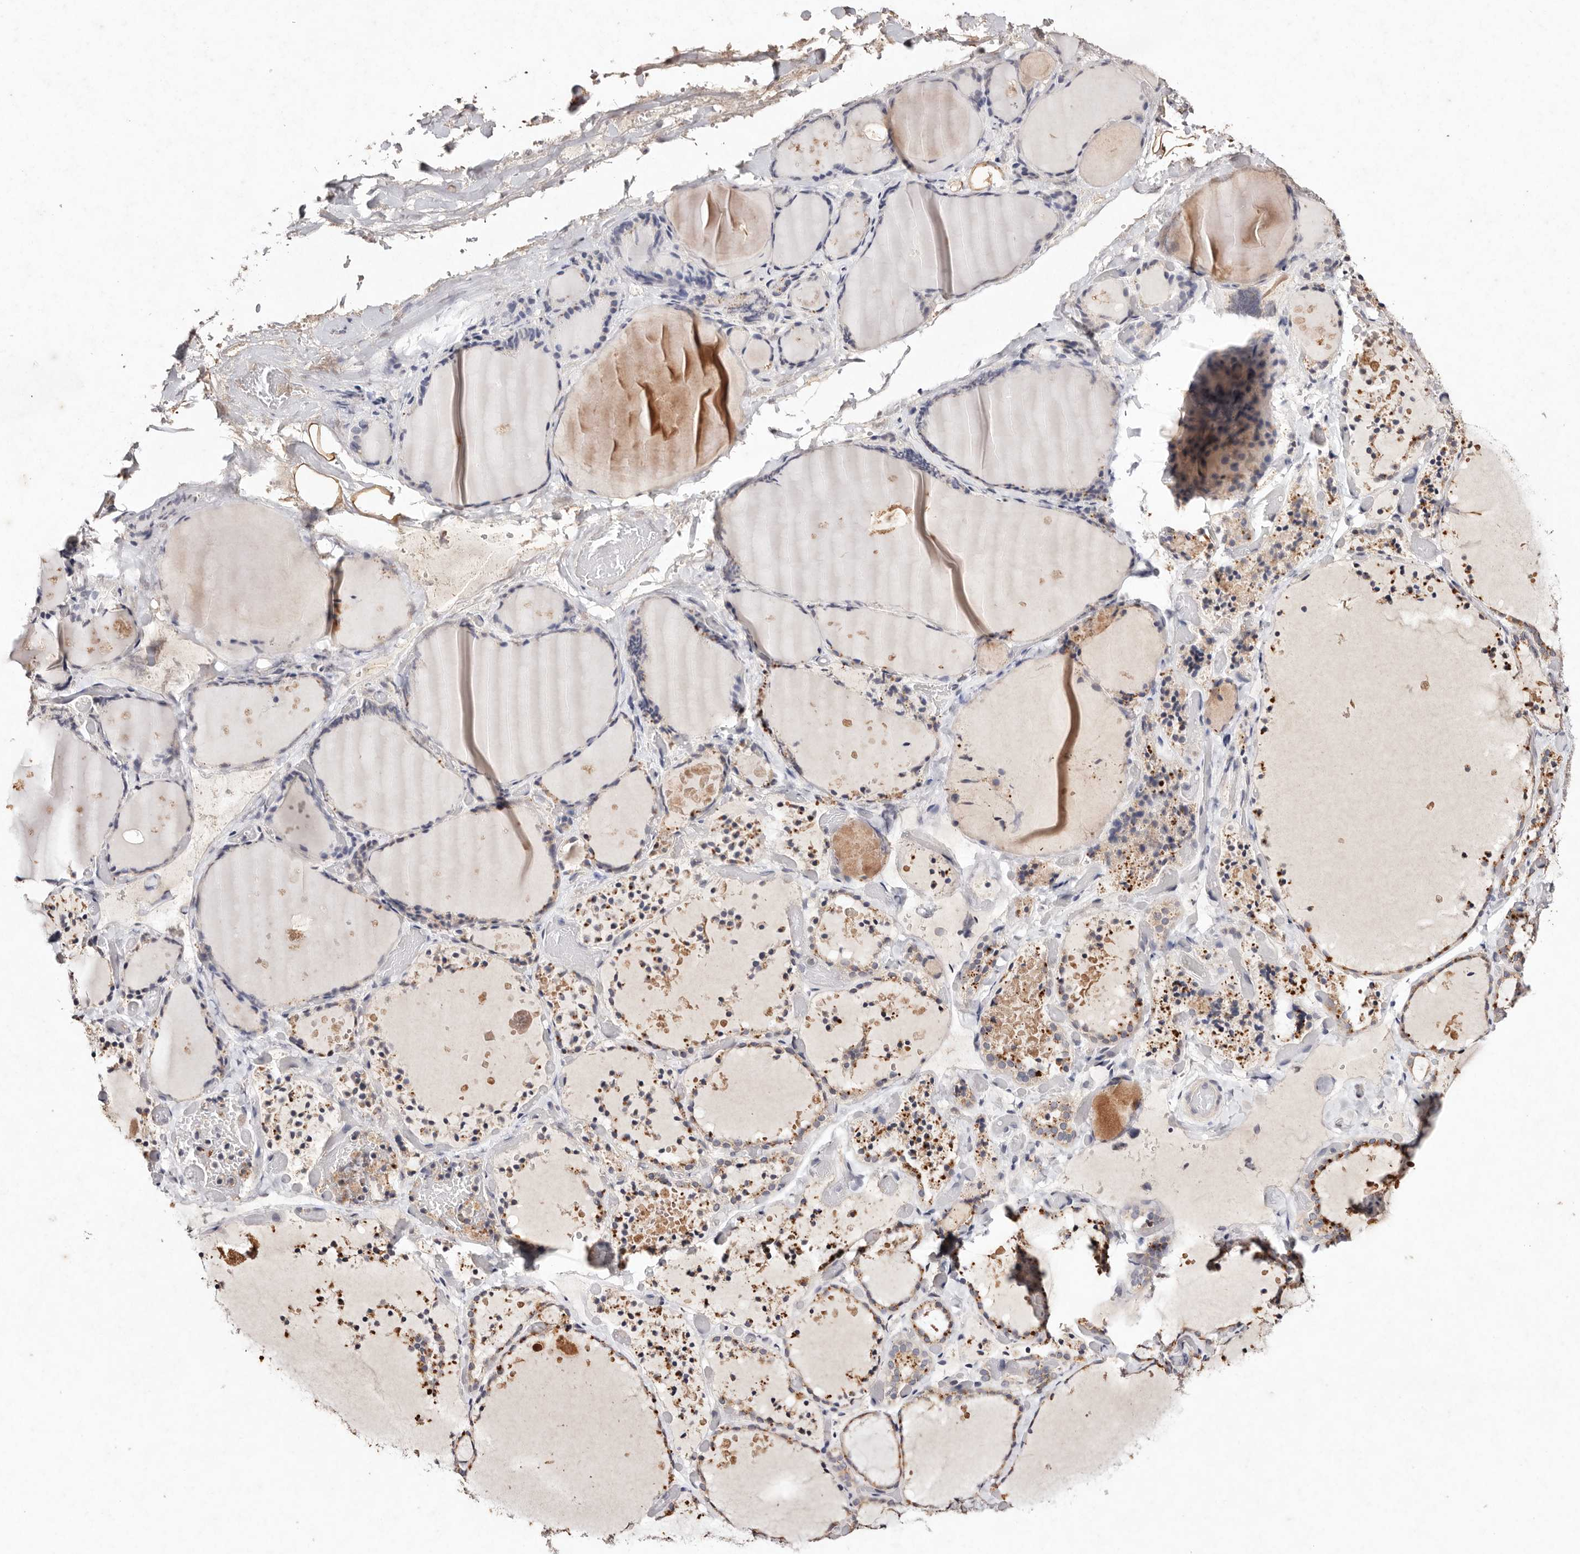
{"staining": {"intensity": "moderate", "quantity": "25%-75%", "location": "cytoplasmic/membranous"}, "tissue": "thyroid gland", "cell_type": "Glandular cells", "image_type": "normal", "snomed": [{"axis": "morphology", "description": "Normal tissue, NOS"}, {"axis": "topography", "description": "Thyroid gland"}], "caption": "High-magnification brightfield microscopy of benign thyroid gland stained with DAB (brown) and counterstained with hematoxylin (blue). glandular cells exhibit moderate cytoplasmic/membranous expression is appreciated in approximately25%-75% of cells. (Stains: DAB in brown, nuclei in blue, Microscopy: brightfield microscopy at high magnification).", "gene": "TSC2", "patient": {"sex": "female", "age": 44}}